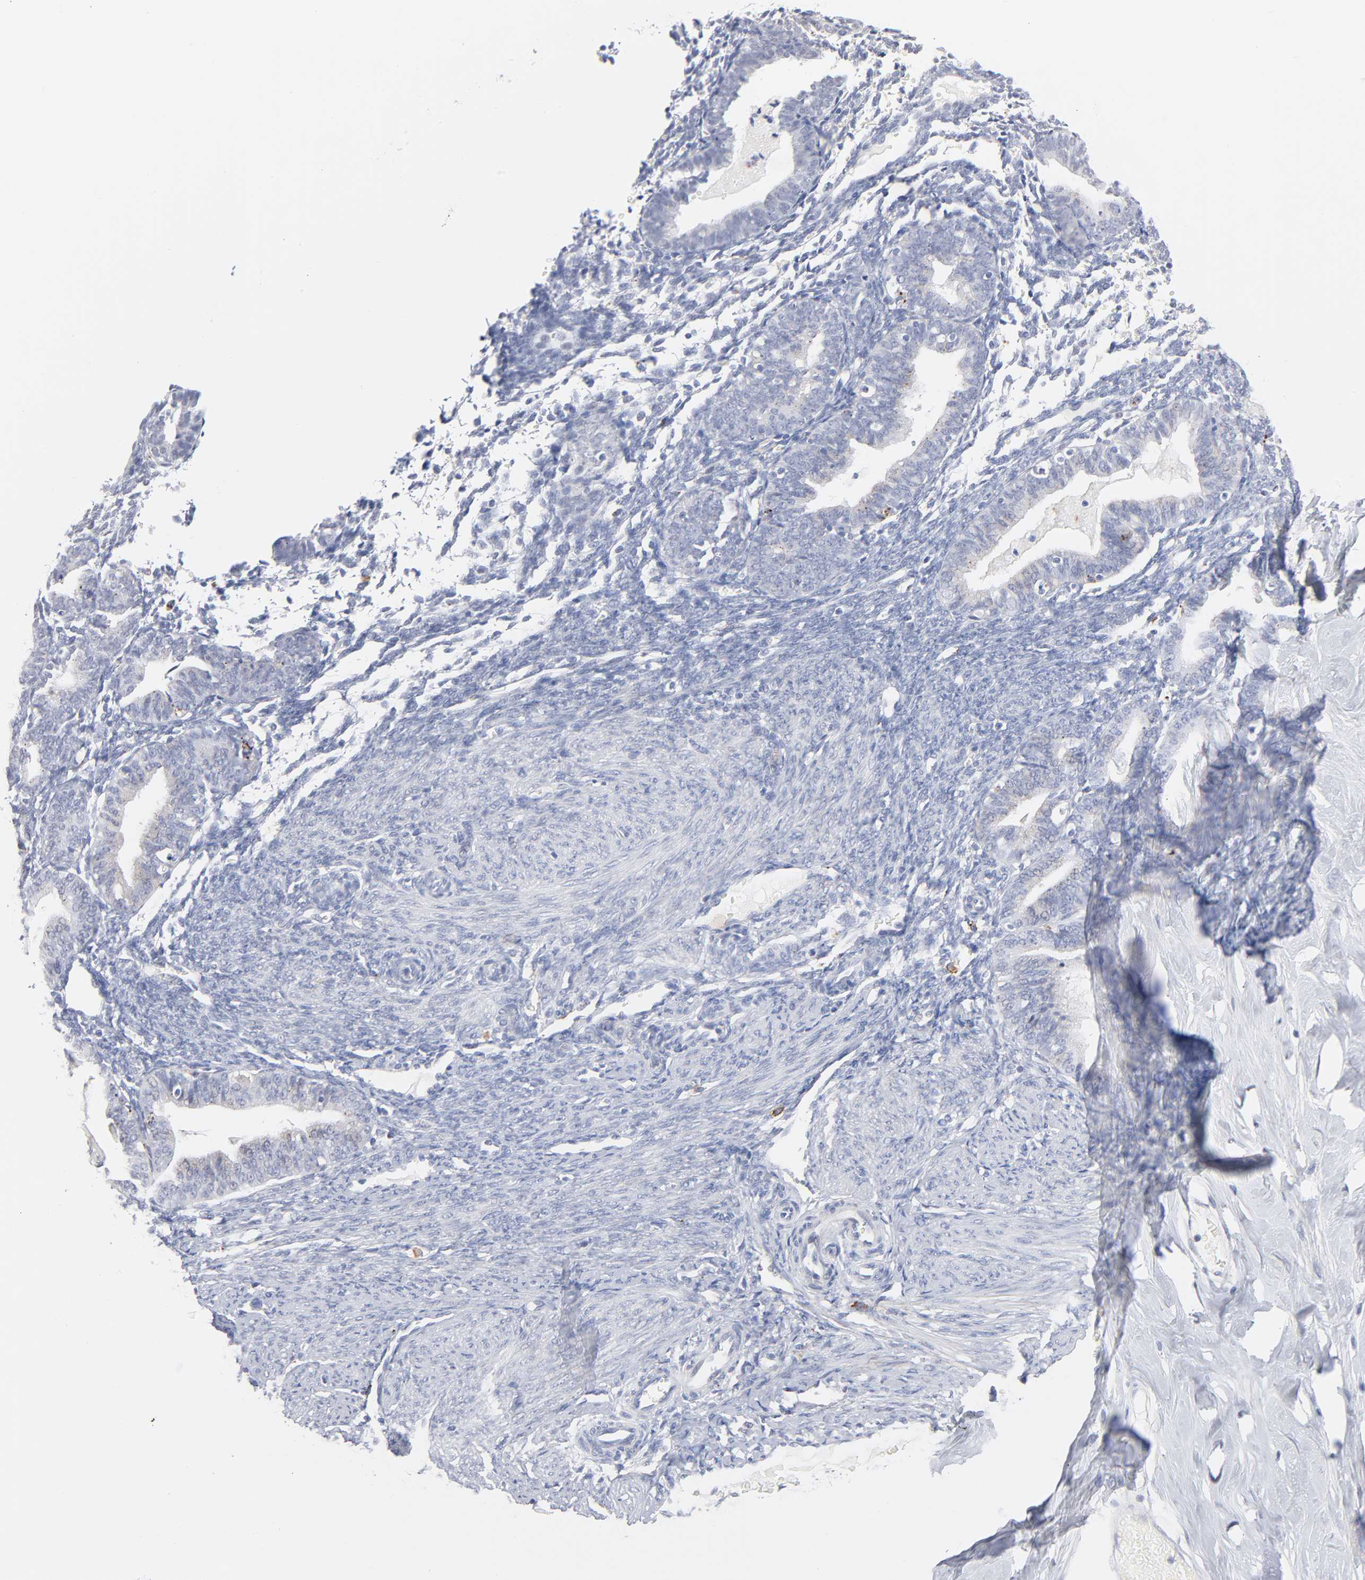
{"staining": {"intensity": "negative", "quantity": "none", "location": "none"}, "tissue": "endometrium", "cell_type": "Cells in endometrial stroma", "image_type": "normal", "snomed": [{"axis": "morphology", "description": "Normal tissue, NOS"}, {"axis": "topography", "description": "Endometrium"}], "caption": "The micrograph exhibits no staining of cells in endometrial stroma in benign endometrium. Brightfield microscopy of immunohistochemistry stained with DAB (brown) and hematoxylin (blue), captured at high magnification.", "gene": "LTBP2", "patient": {"sex": "female", "age": 61}}